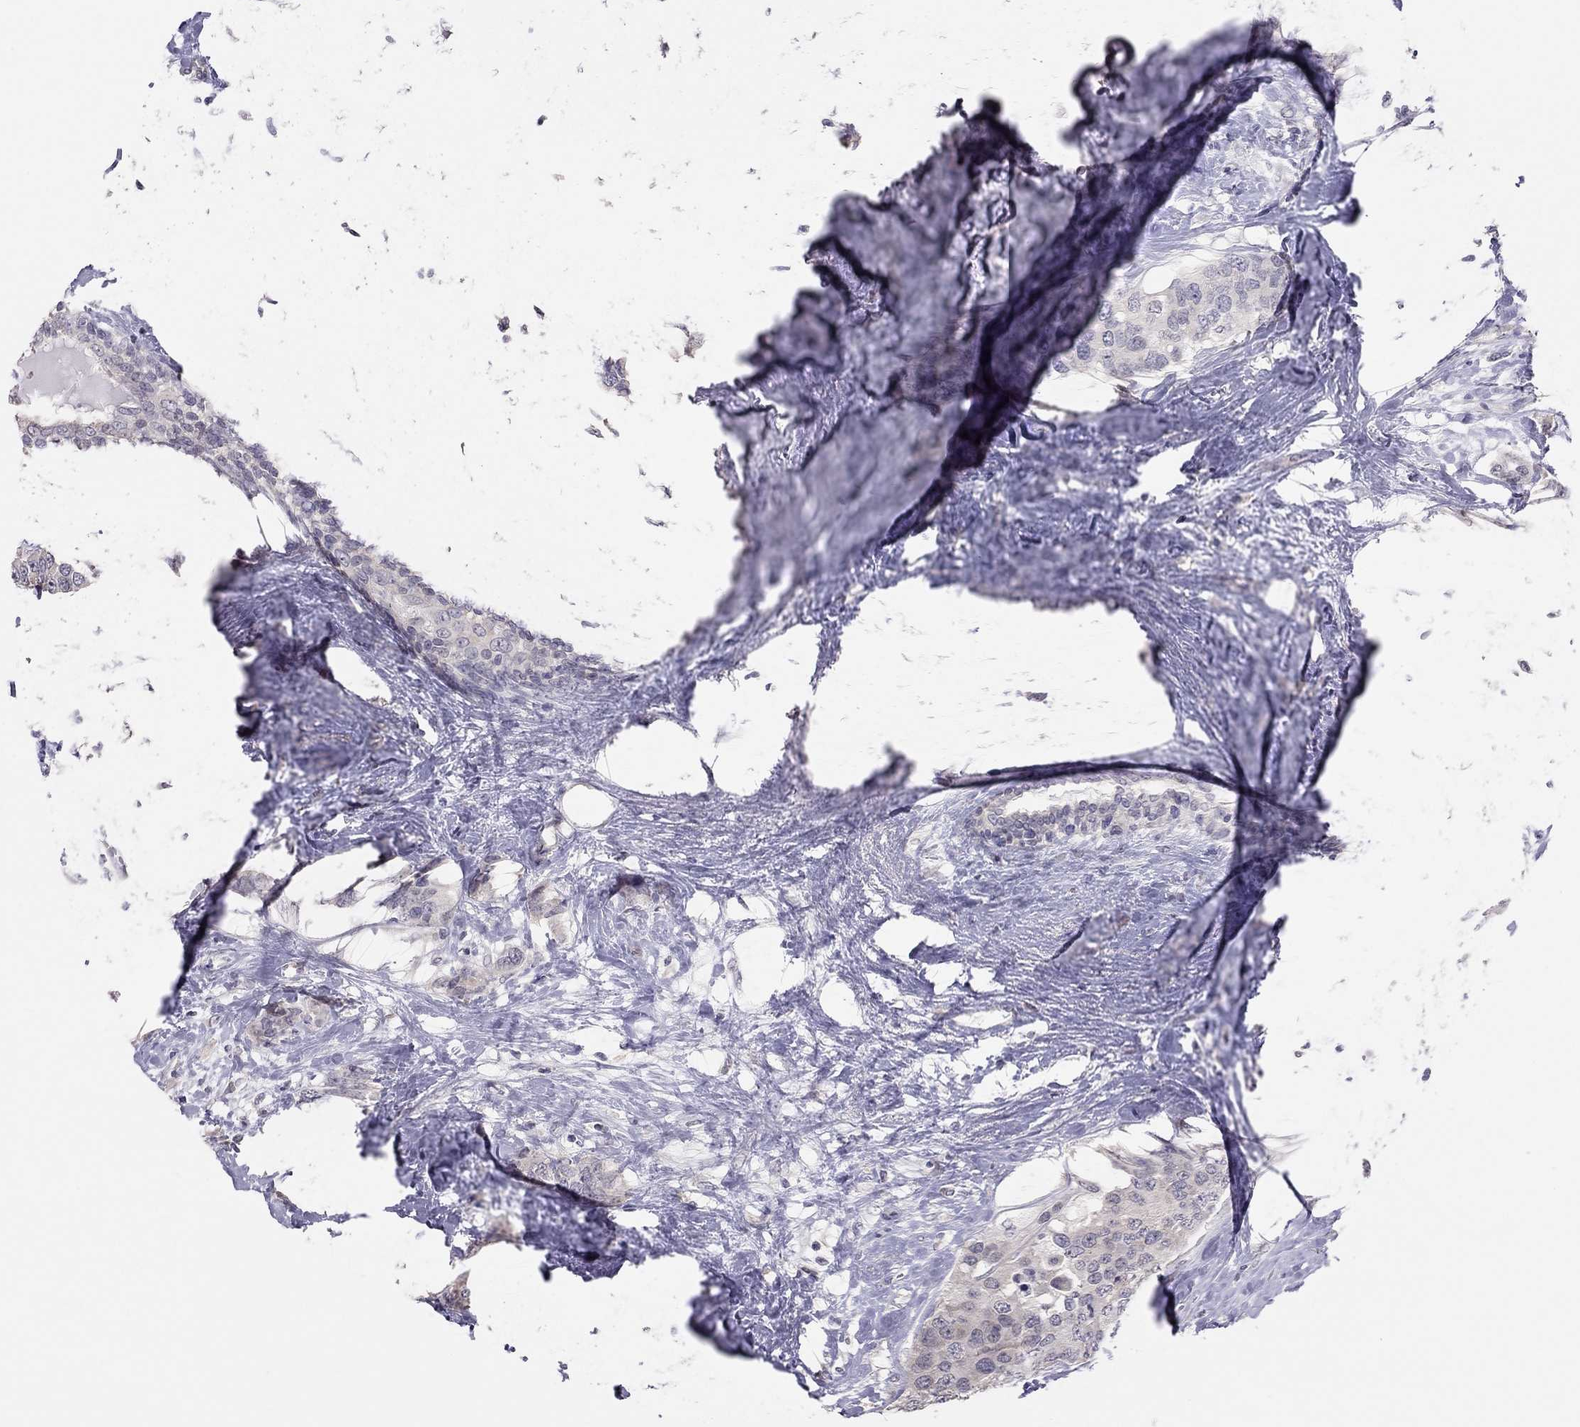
{"staining": {"intensity": "negative", "quantity": "none", "location": "none"}, "tissue": "breast cancer", "cell_type": "Tumor cells", "image_type": "cancer", "snomed": [{"axis": "morphology", "description": "Lobular carcinoma"}, {"axis": "topography", "description": "Breast"}], "caption": "A photomicrograph of breast lobular carcinoma stained for a protein reveals no brown staining in tumor cells.", "gene": "HSF2BP", "patient": {"sex": "female", "age": 59}}